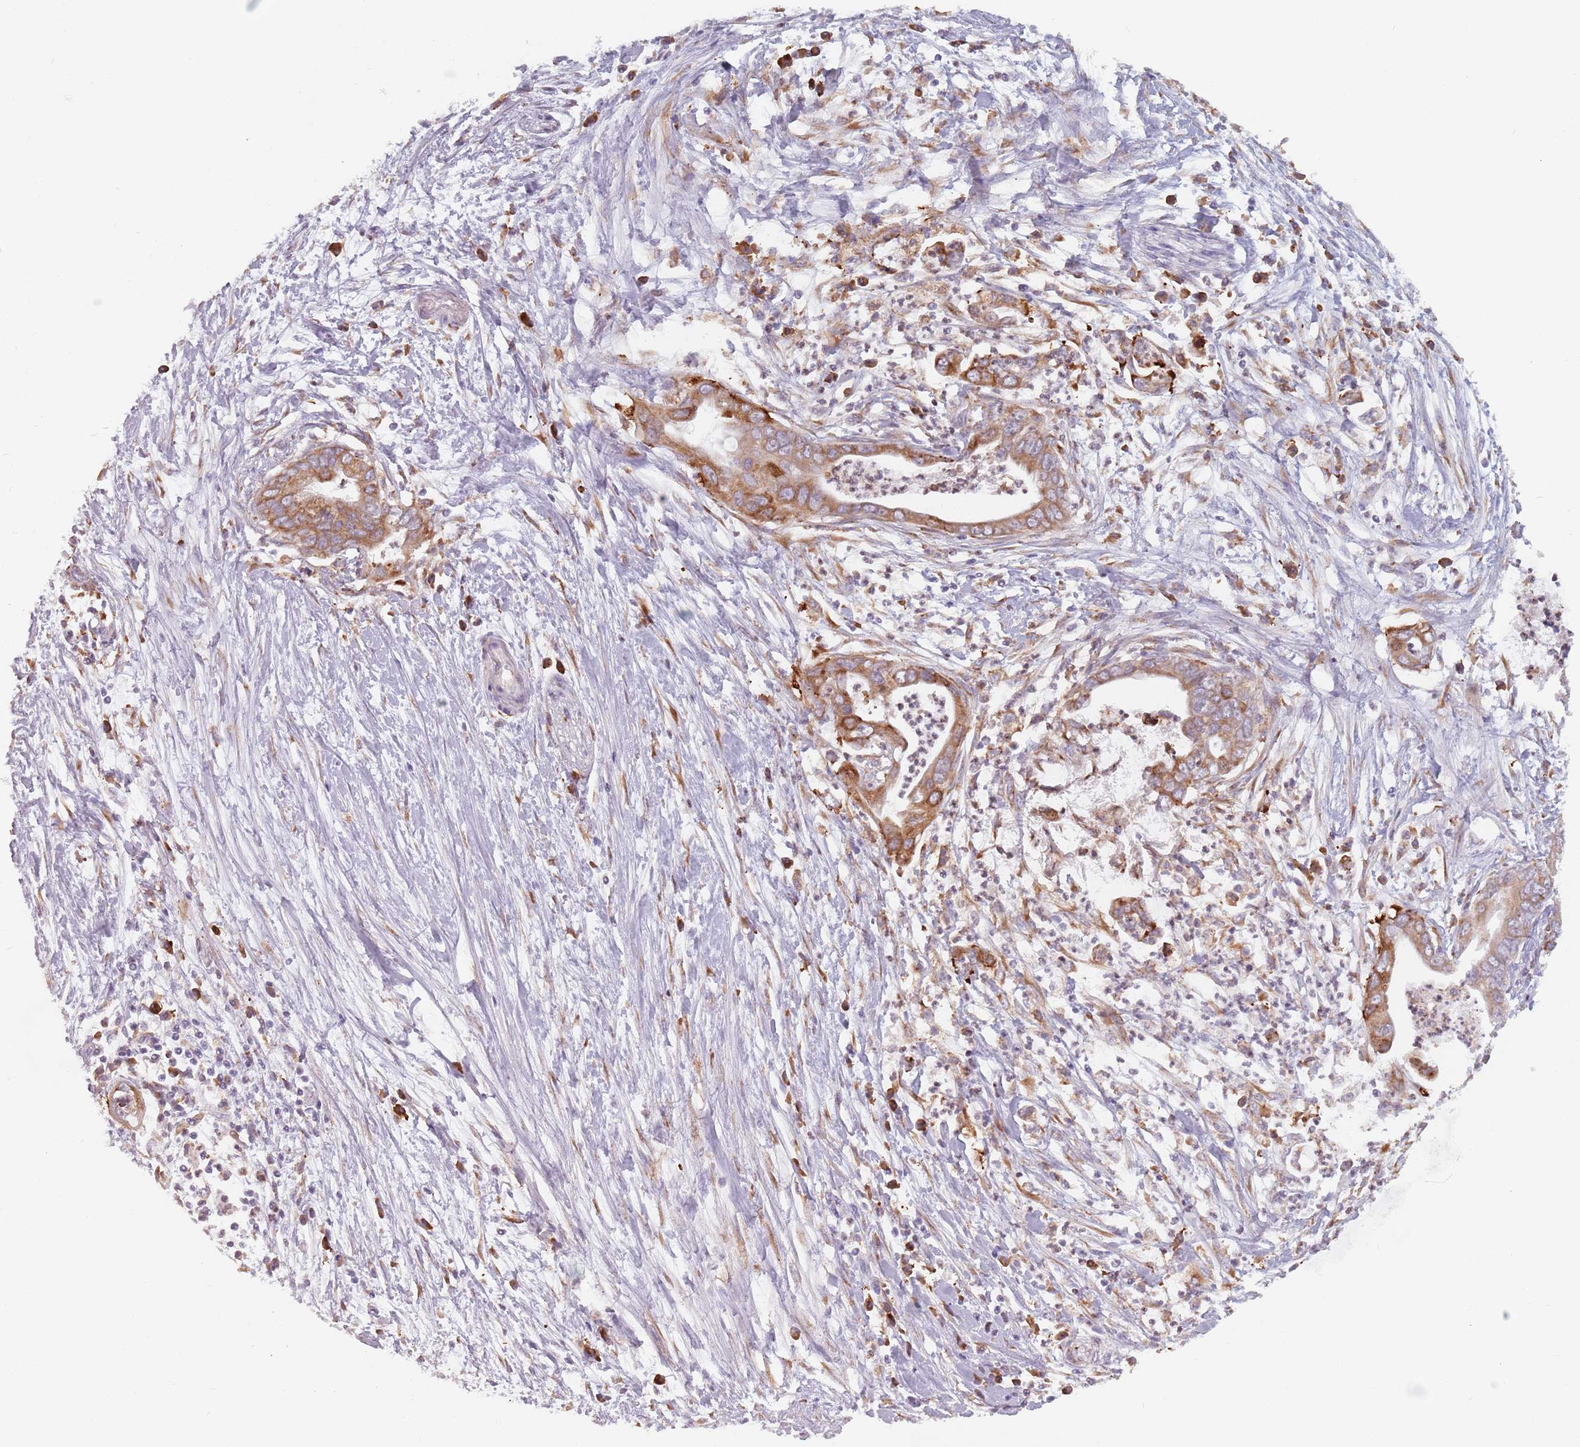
{"staining": {"intensity": "moderate", "quantity": ">75%", "location": "cytoplasmic/membranous"}, "tissue": "pancreatic cancer", "cell_type": "Tumor cells", "image_type": "cancer", "snomed": [{"axis": "morphology", "description": "Adenocarcinoma, NOS"}, {"axis": "topography", "description": "Pancreas"}], "caption": "The image demonstrates staining of pancreatic adenocarcinoma, revealing moderate cytoplasmic/membranous protein expression (brown color) within tumor cells.", "gene": "RPS9", "patient": {"sex": "male", "age": 75}}